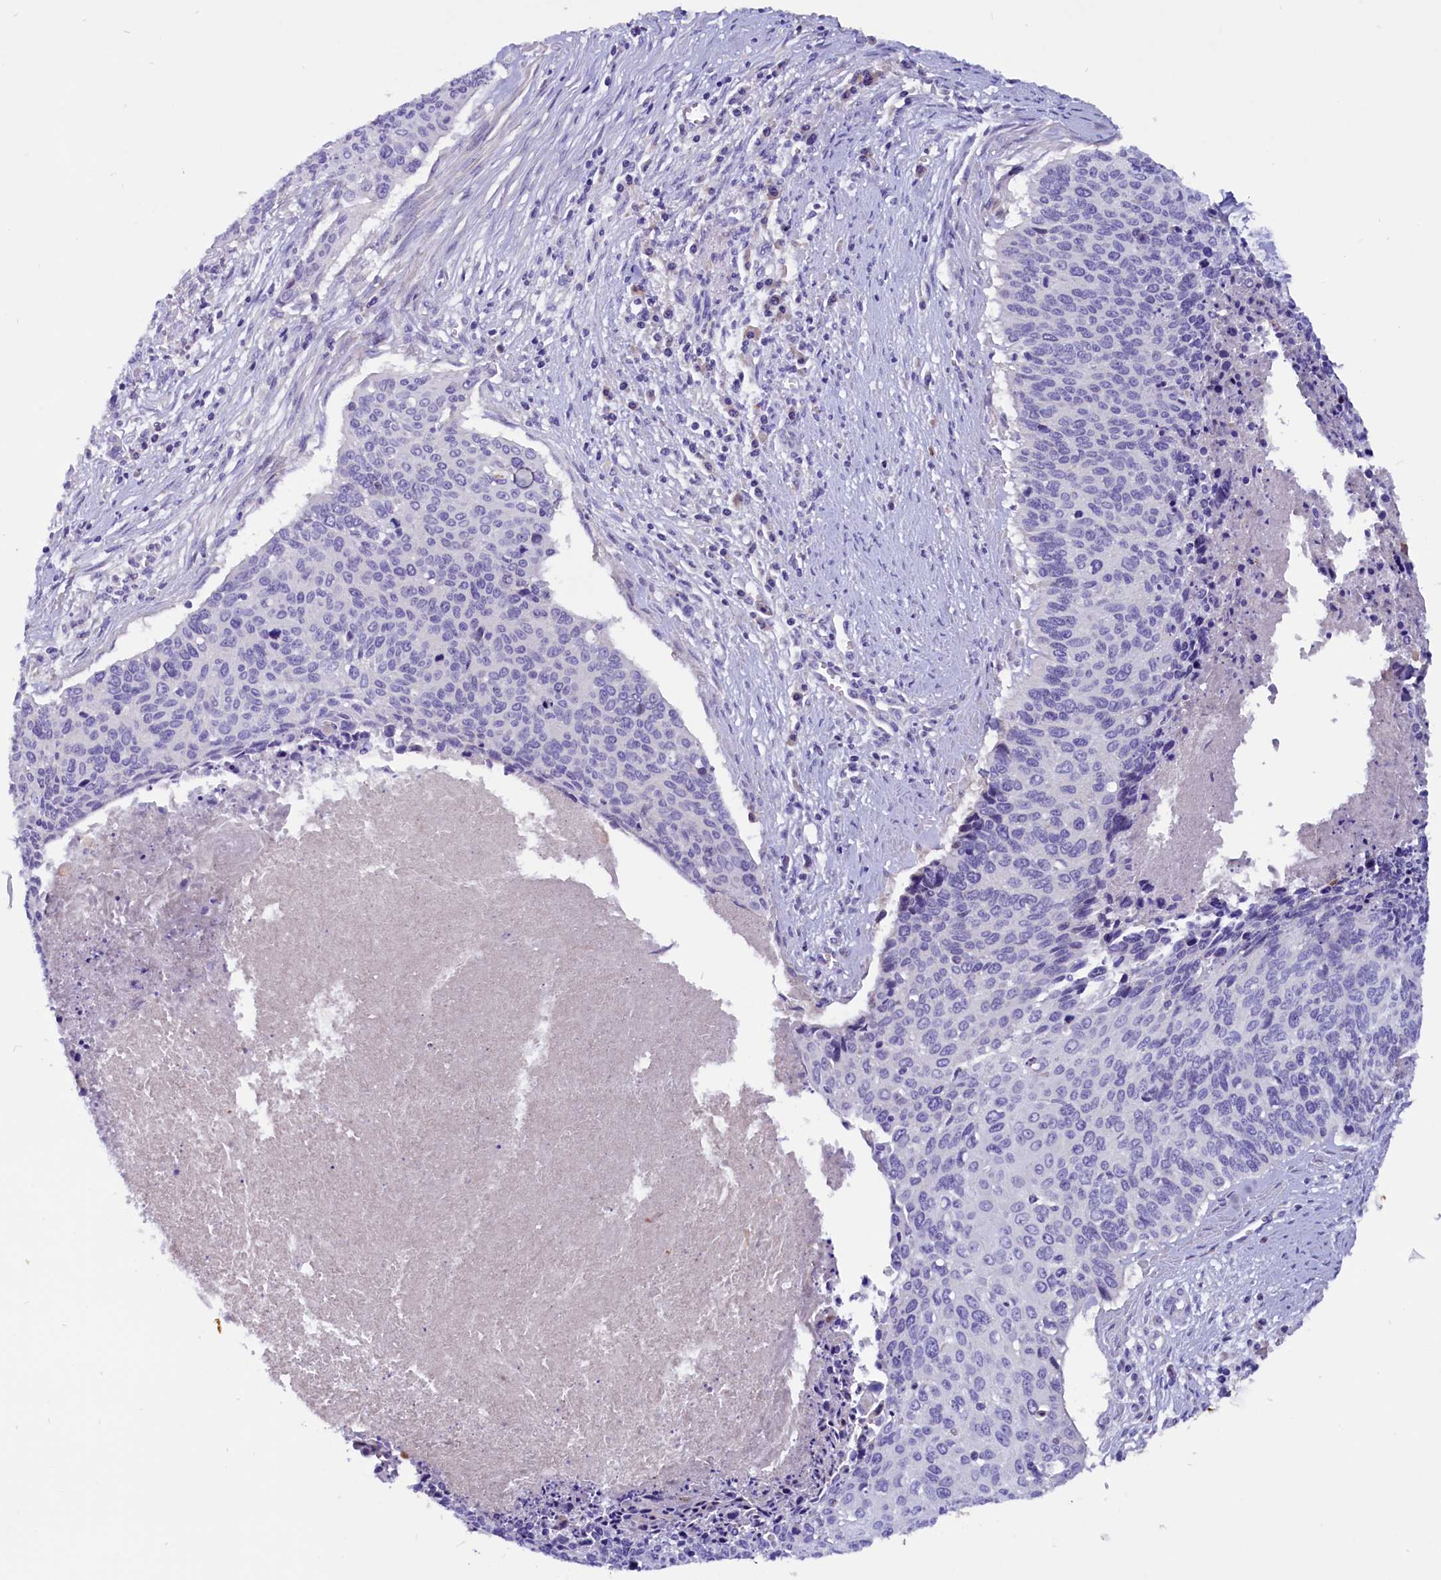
{"staining": {"intensity": "negative", "quantity": "none", "location": "none"}, "tissue": "cervical cancer", "cell_type": "Tumor cells", "image_type": "cancer", "snomed": [{"axis": "morphology", "description": "Squamous cell carcinoma, NOS"}, {"axis": "topography", "description": "Cervix"}], "caption": "Tumor cells show no significant protein expression in squamous cell carcinoma (cervical).", "gene": "CCBE1", "patient": {"sex": "female", "age": 55}}